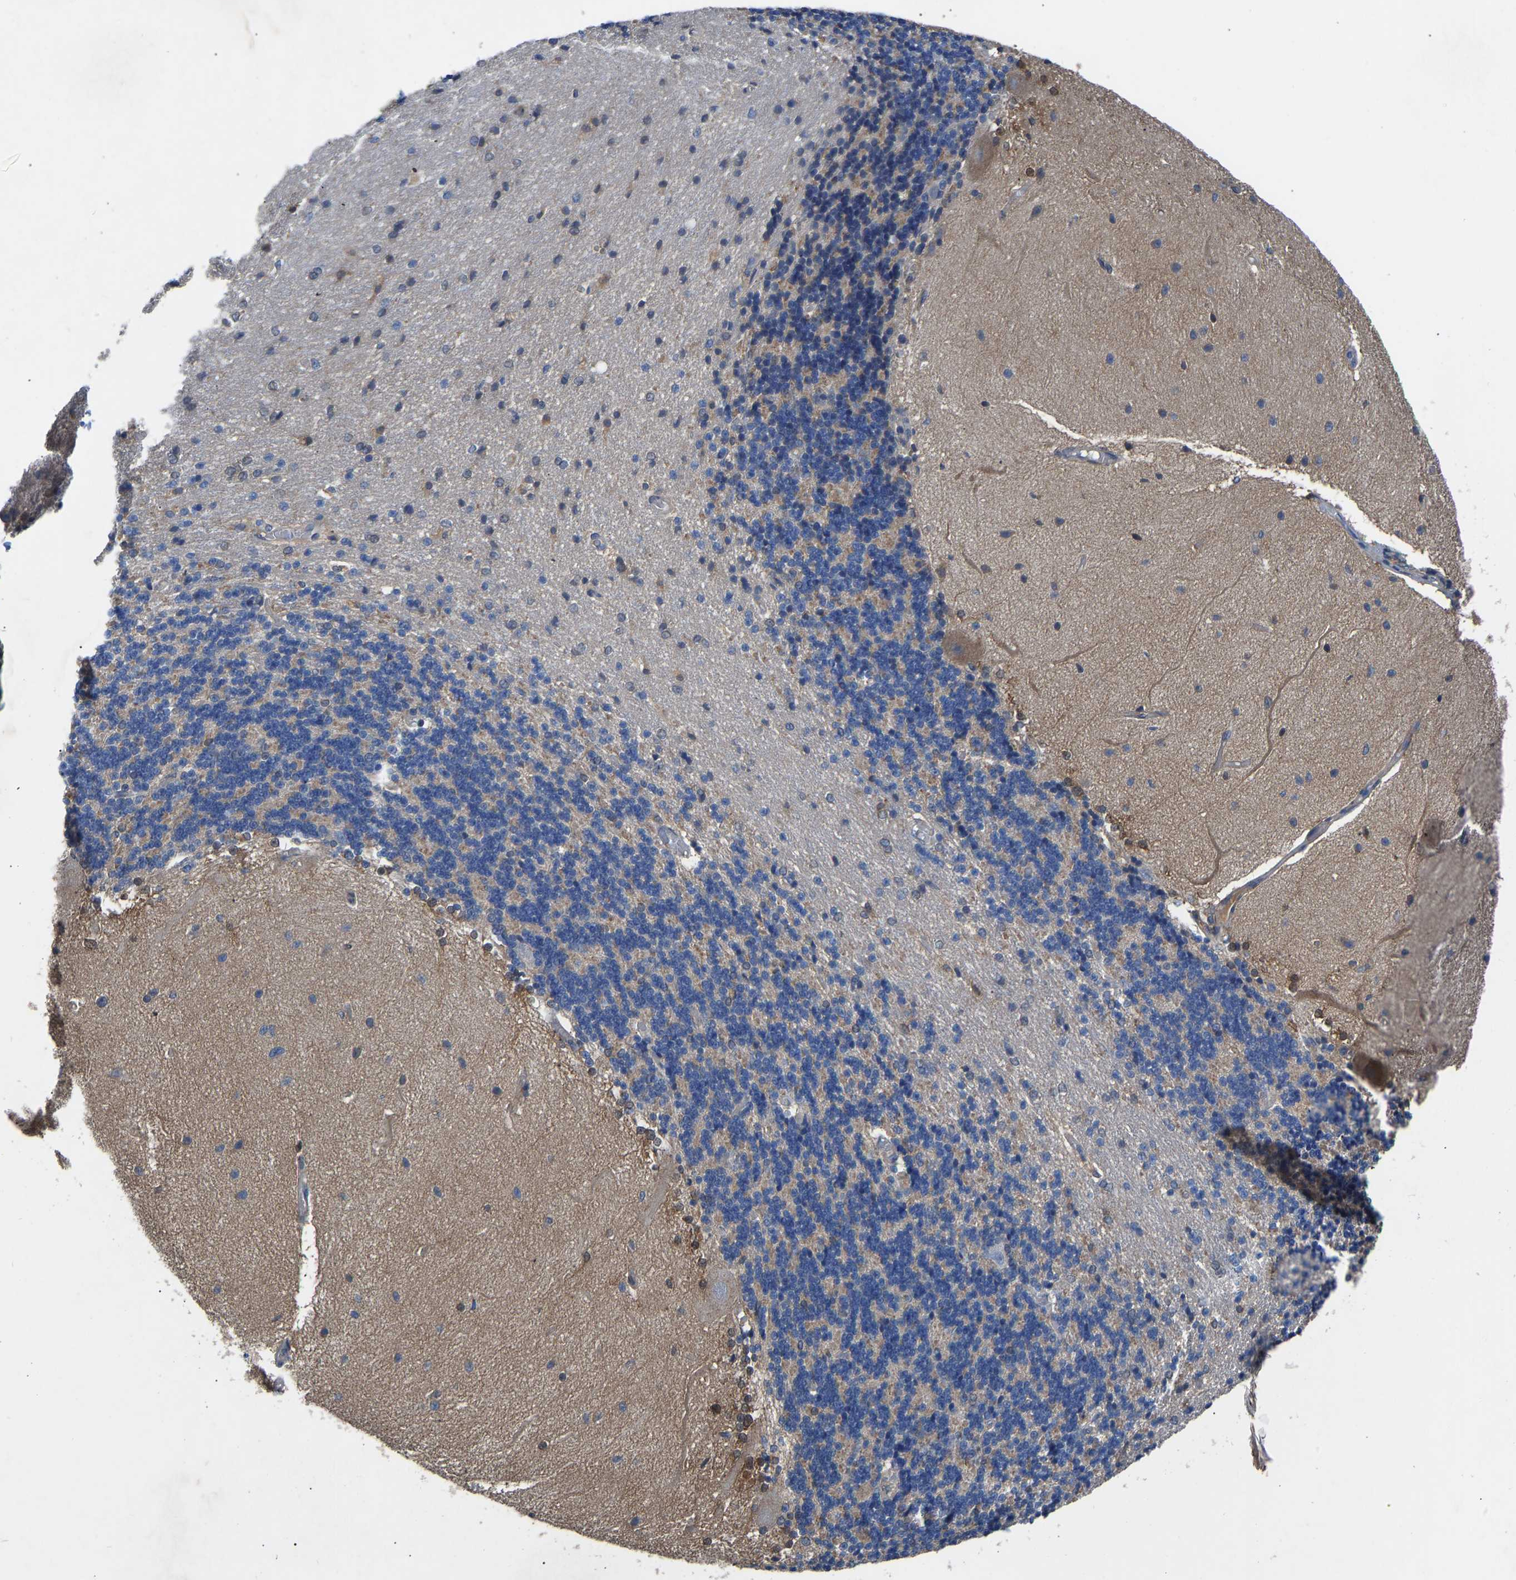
{"staining": {"intensity": "moderate", "quantity": "25%-75%", "location": "cytoplasmic/membranous"}, "tissue": "cerebellum", "cell_type": "Cells in granular layer", "image_type": "normal", "snomed": [{"axis": "morphology", "description": "Normal tissue, NOS"}, {"axis": "topography", "description": "Cerebellum"}], "caption": "High-power microscopy captured an IHC photomicrograph of unremarkable cerebellum, revealing moderate cytoplasmic/membranous positivity in about 25%-75% of cells in granular layer. The staining is performed using DAB brown chromogen to label protein expression. The nuclei are counter-stained blue using hematoxylin.", "gene": "RBP1", "patient": {"sex": "female", "age": 54}}